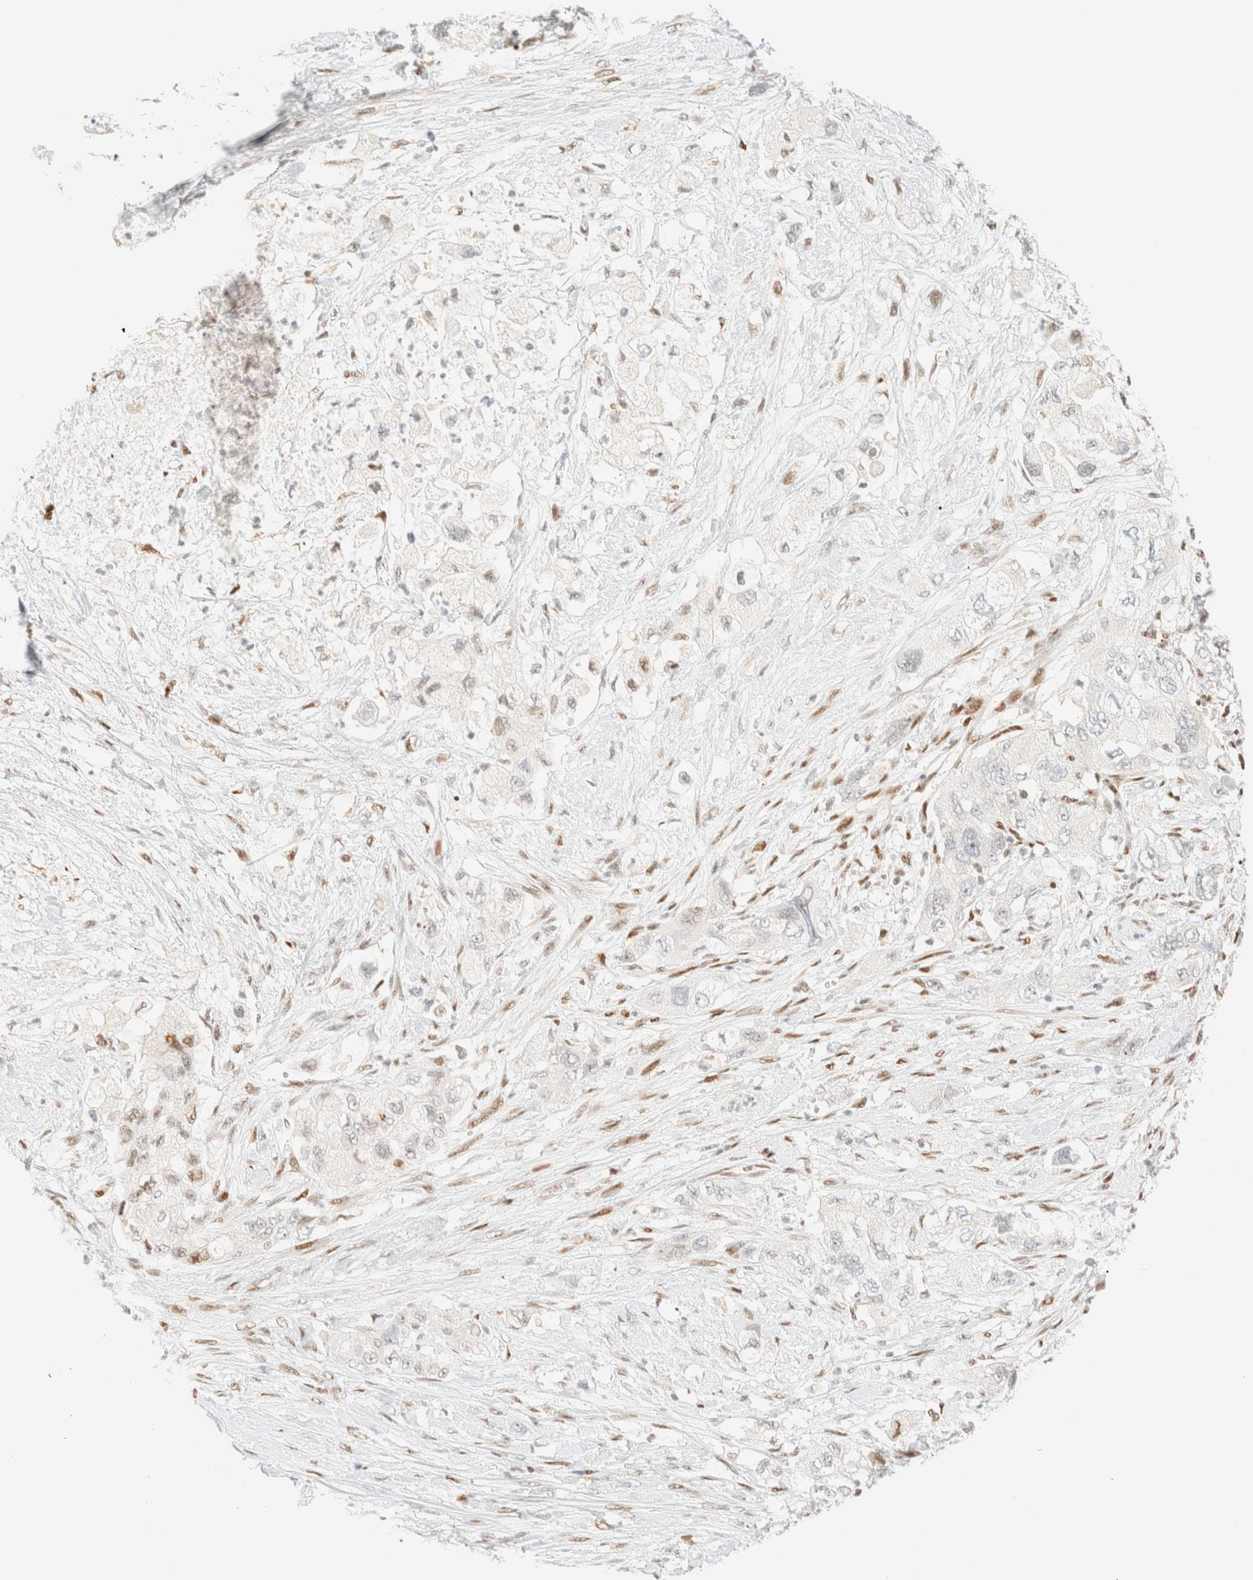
{"staining": {"intensity": "negative", "quantity": "none", "location": "none"}, "tissue": "pancreatic cancer", "cell_type": "Tumor cells", "image_type": "cancer", "snomed": [{"axis": "morphology", "description": "Adenocarcinoma, NOS"}, {"axis": "topography", "description": "Pancreas"}], "caption": "A micrograph of pancreatic cancer stained for a protein demonstrates no brown staining in tumor cells.", "gene": "TSR1", "patient": {"sex": "female", "age": 73}}